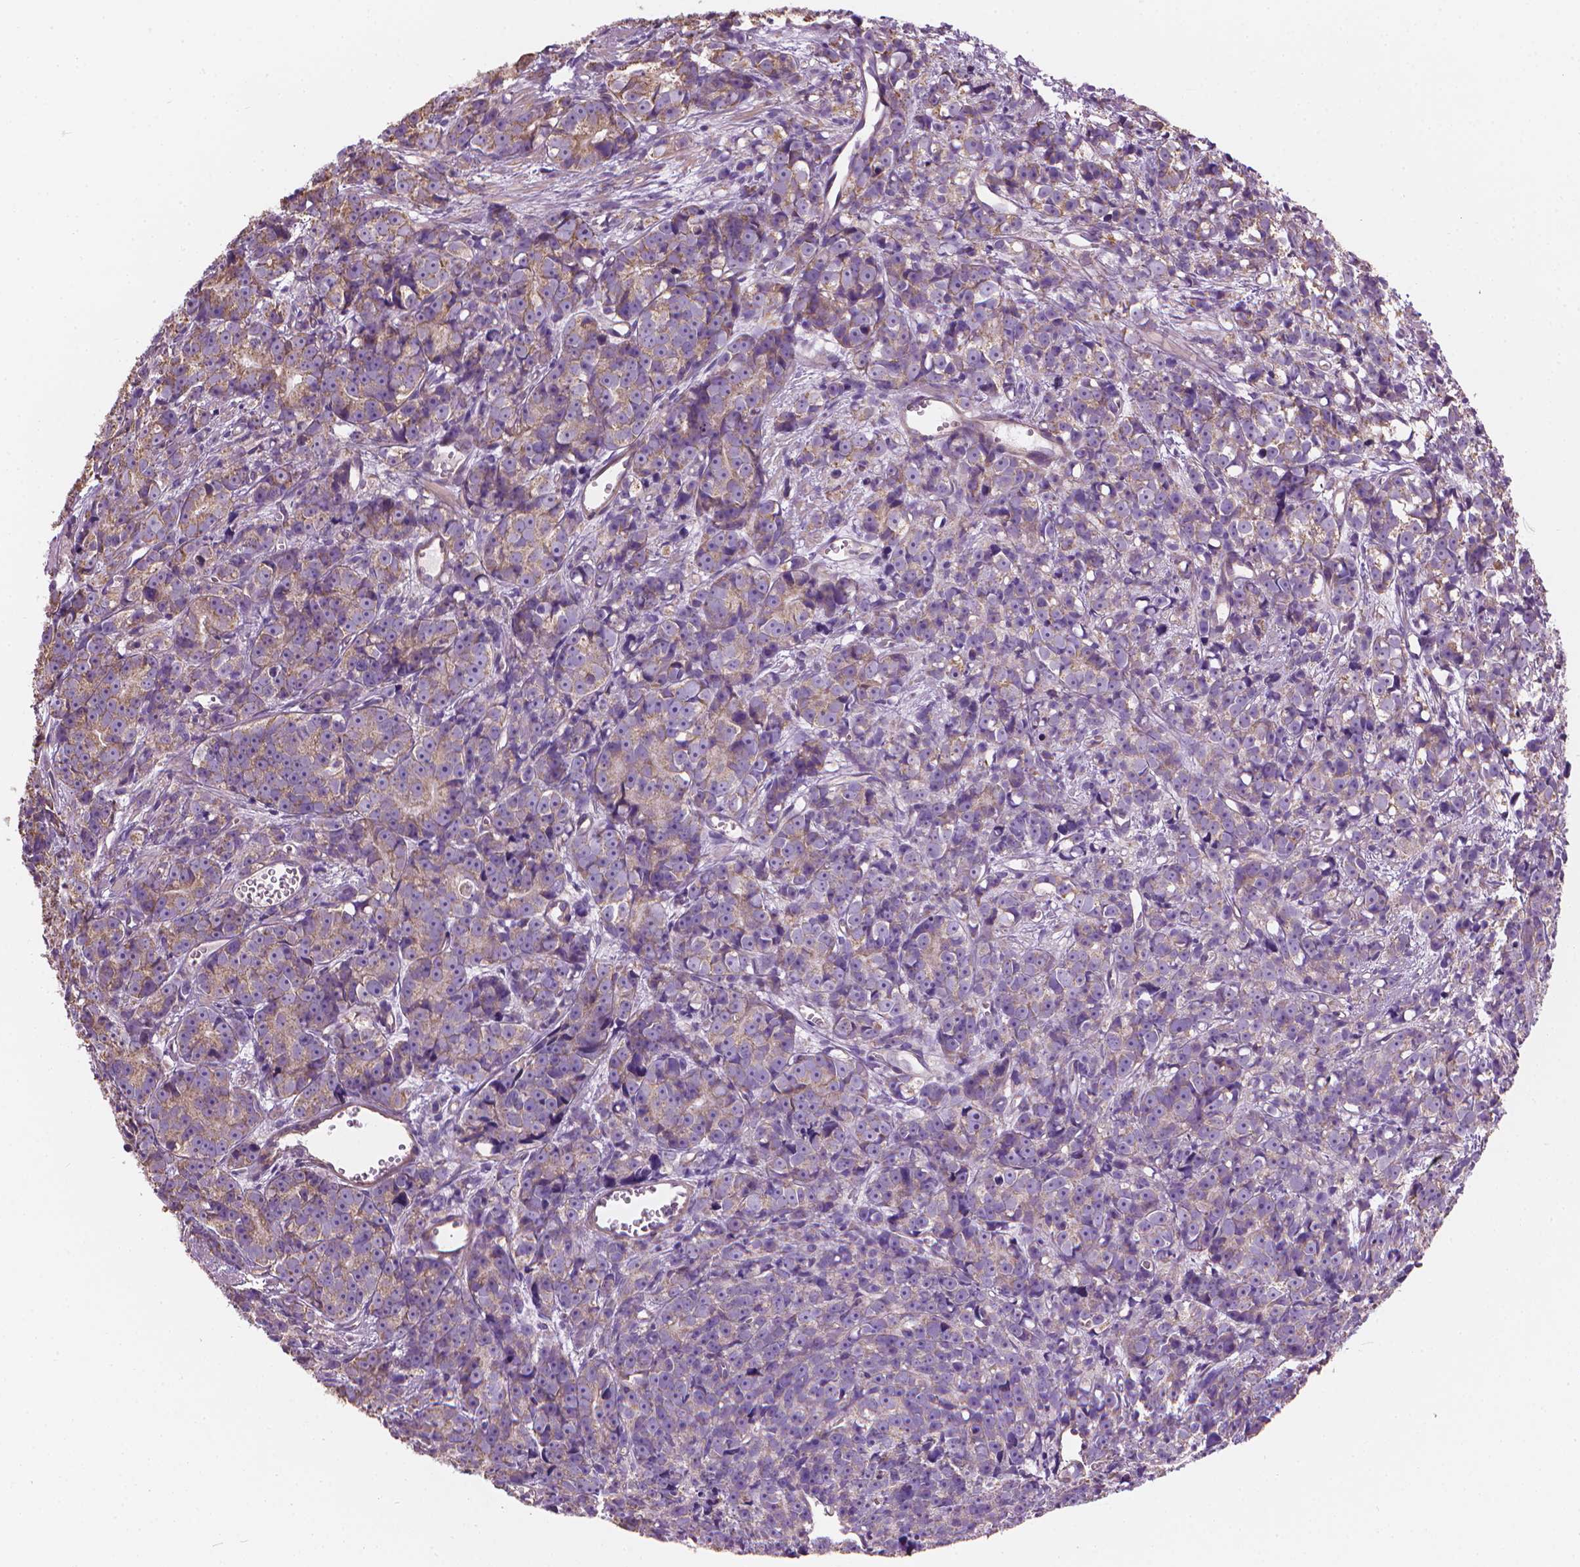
{"staining": {"intensity": "weak", "quantity": "25%-75%", "location": "cytoplasmic/membranous"}, "tissue": "prostate cancer", "cell_type": "Tumor cells", "image_type": "cancer", "snomed": [{"axis": "morphology", "description": "Adenocarcinoma, High grade"}, {"axis": "topography", "description": "Prostate"}], "caption": "Immunohistochemical staining of human prostate cancer reveals low levels of weak cytoplasmic/membranous protein staining in about 25%-75% of tumor cells. The staining was performed using DAB (3,3'-diaminobenzidine) to visualize the protein expression in brown, while the nuclei were stained in blue with hematoxylin (Magnification: 20x).", "gene": "TTC29", "patient": {"sex": "male", "age": 77}}